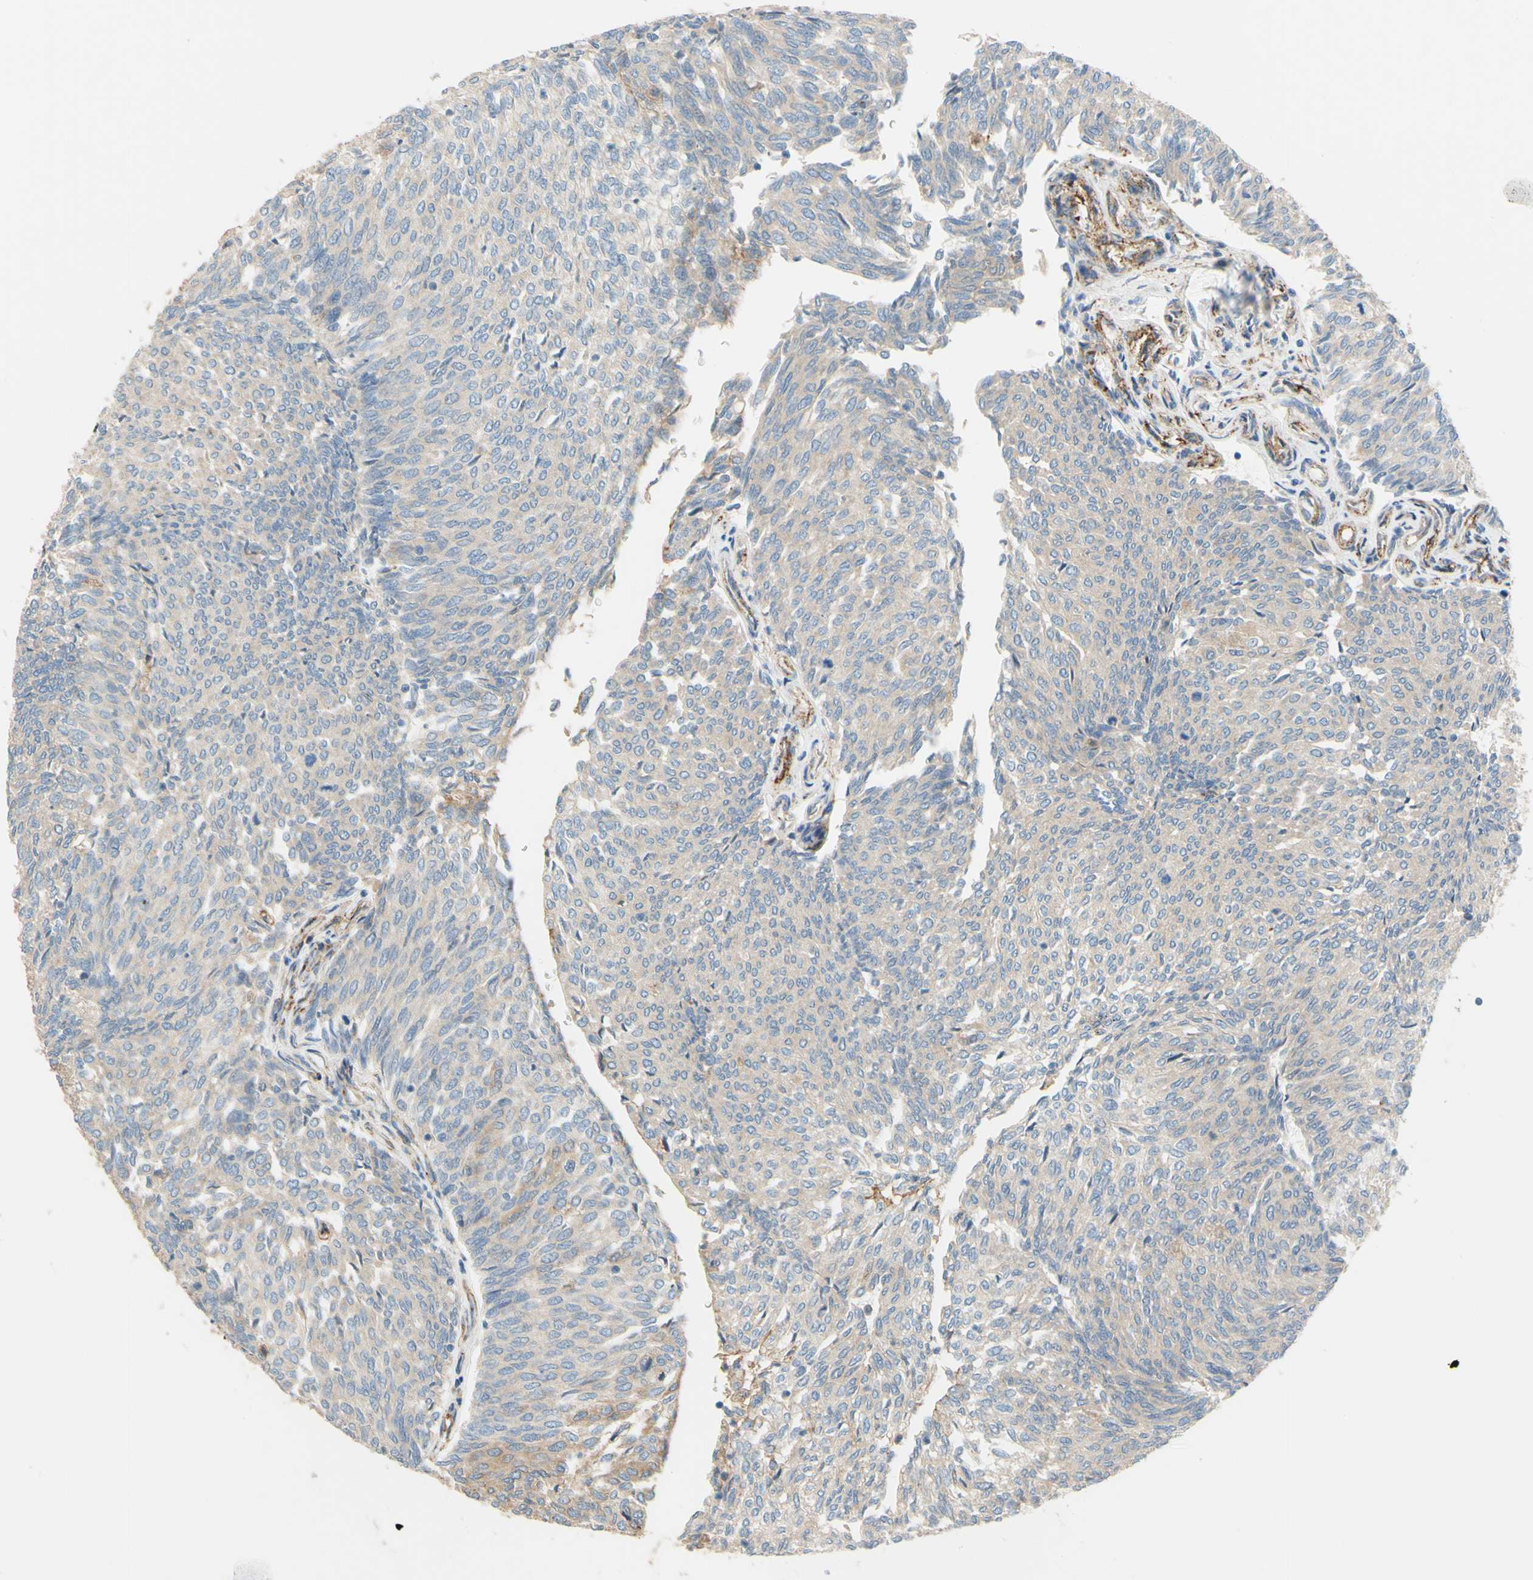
{"staining": {"intensity": "weak", "quantity": "<25%", "location": "cytoplasmic/membranous"}, "tissue": "urothelial cancer", "cell_type": "Tumor cells", "image_type": "cancer", "snomed": [{"axis": "morphology", "description": "Urothelial carcinoma, Low grade"}, {"axis": "topography", "description": "Urinary bladder"}], "caption": "A histopathology image of human urothelial cancer is negative for staining in tumor cells.", "gene": "POR", "patient": {"sex": "female", "age": 79}}